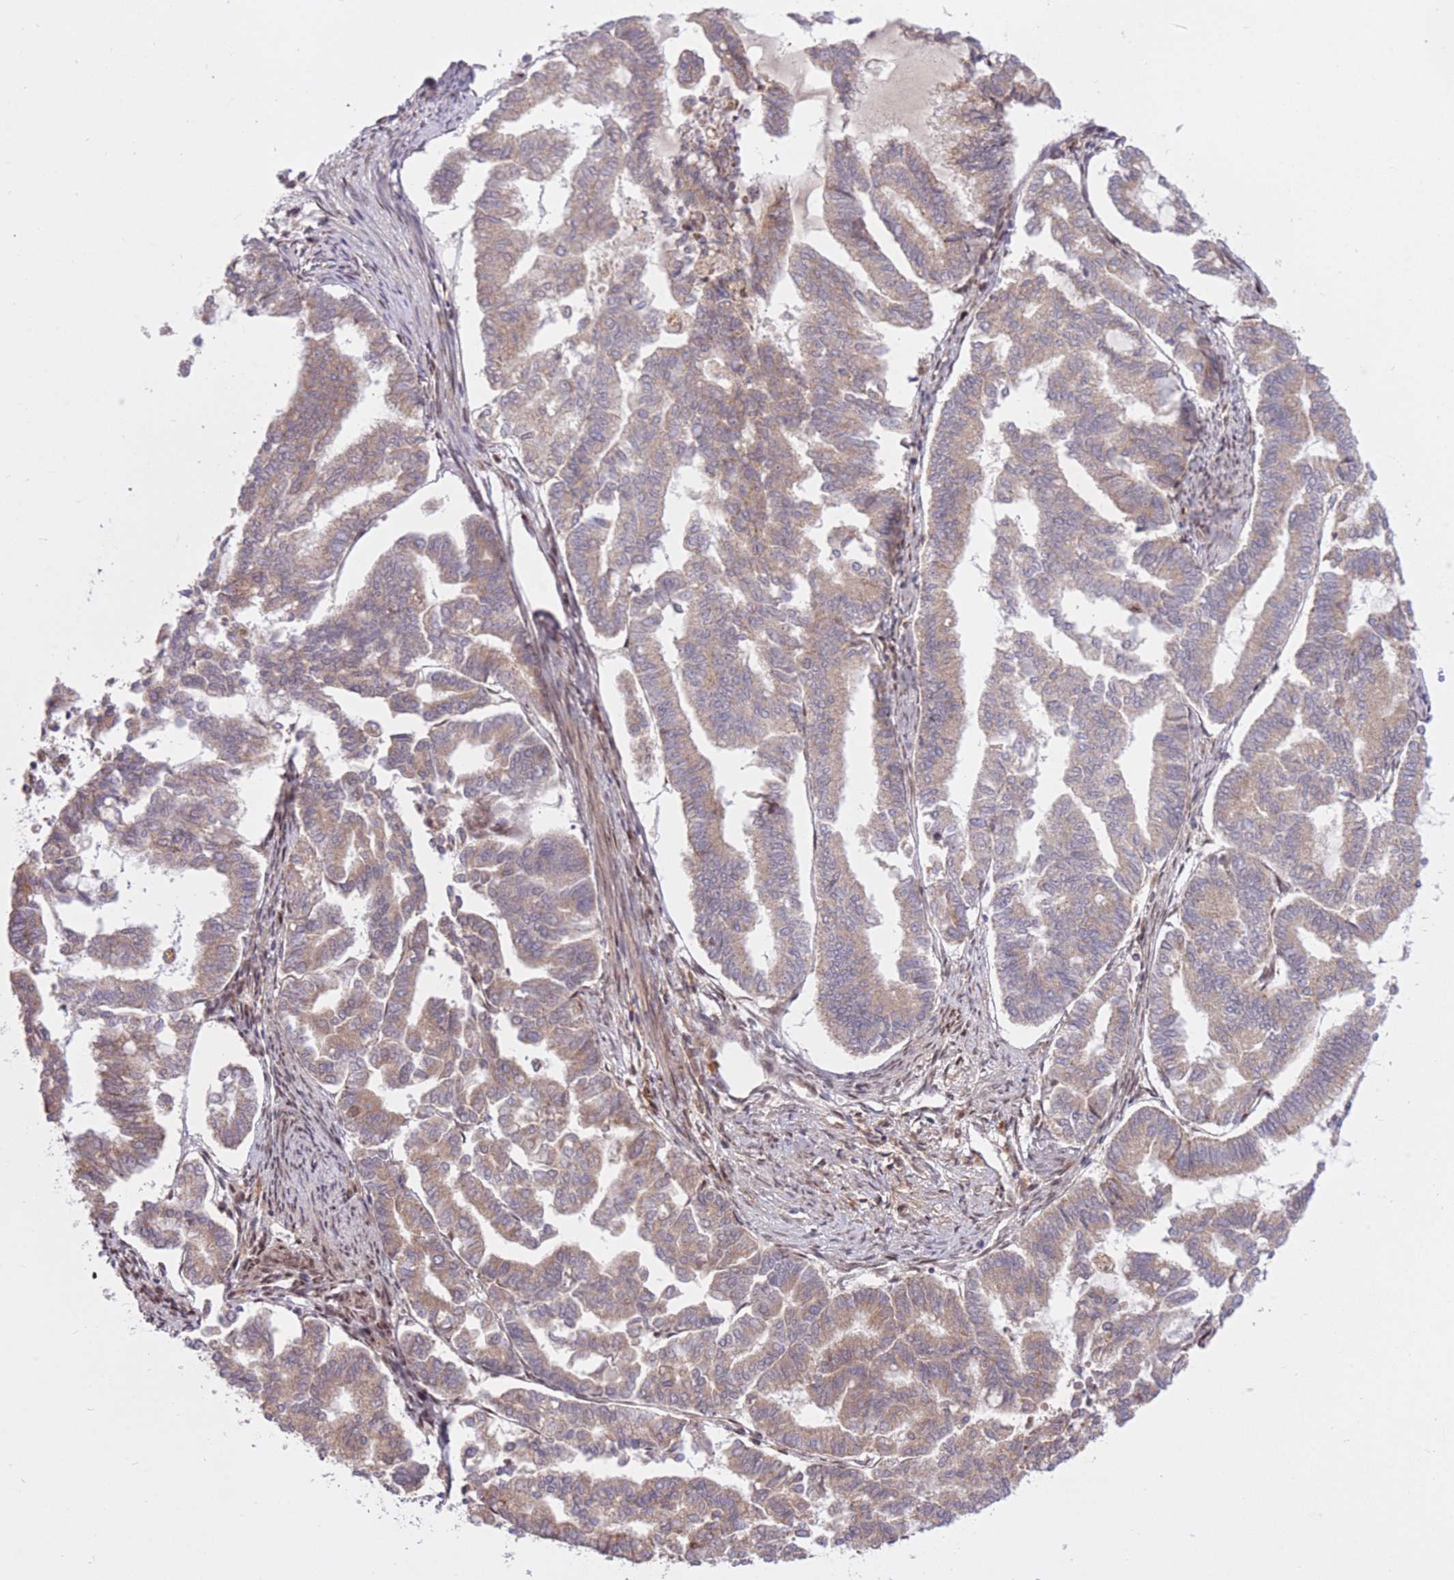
{"staining": {"intensity": "weak", "quantity": ">75%", "location": "cytoplasmic/membranous"}, "tissue": "endometrial cancer", "cell_type": "Tumor cells", "image_type": "cancer", "snomed": [{"axis": "morphology", "description": "Adenocarcinoma, NOS"}, {"axis": "topography", "description": "Endometrium"}], "caption": "About >75% of tumor cells in human endometrial cancer (adenocarcinoma) demonstrate weak cytoplasmic/membranous protein staining as visualized by brown immunohistochemical staining.", "gene": "ZNF391", "patient": {"sex": "female", "age": 79}}